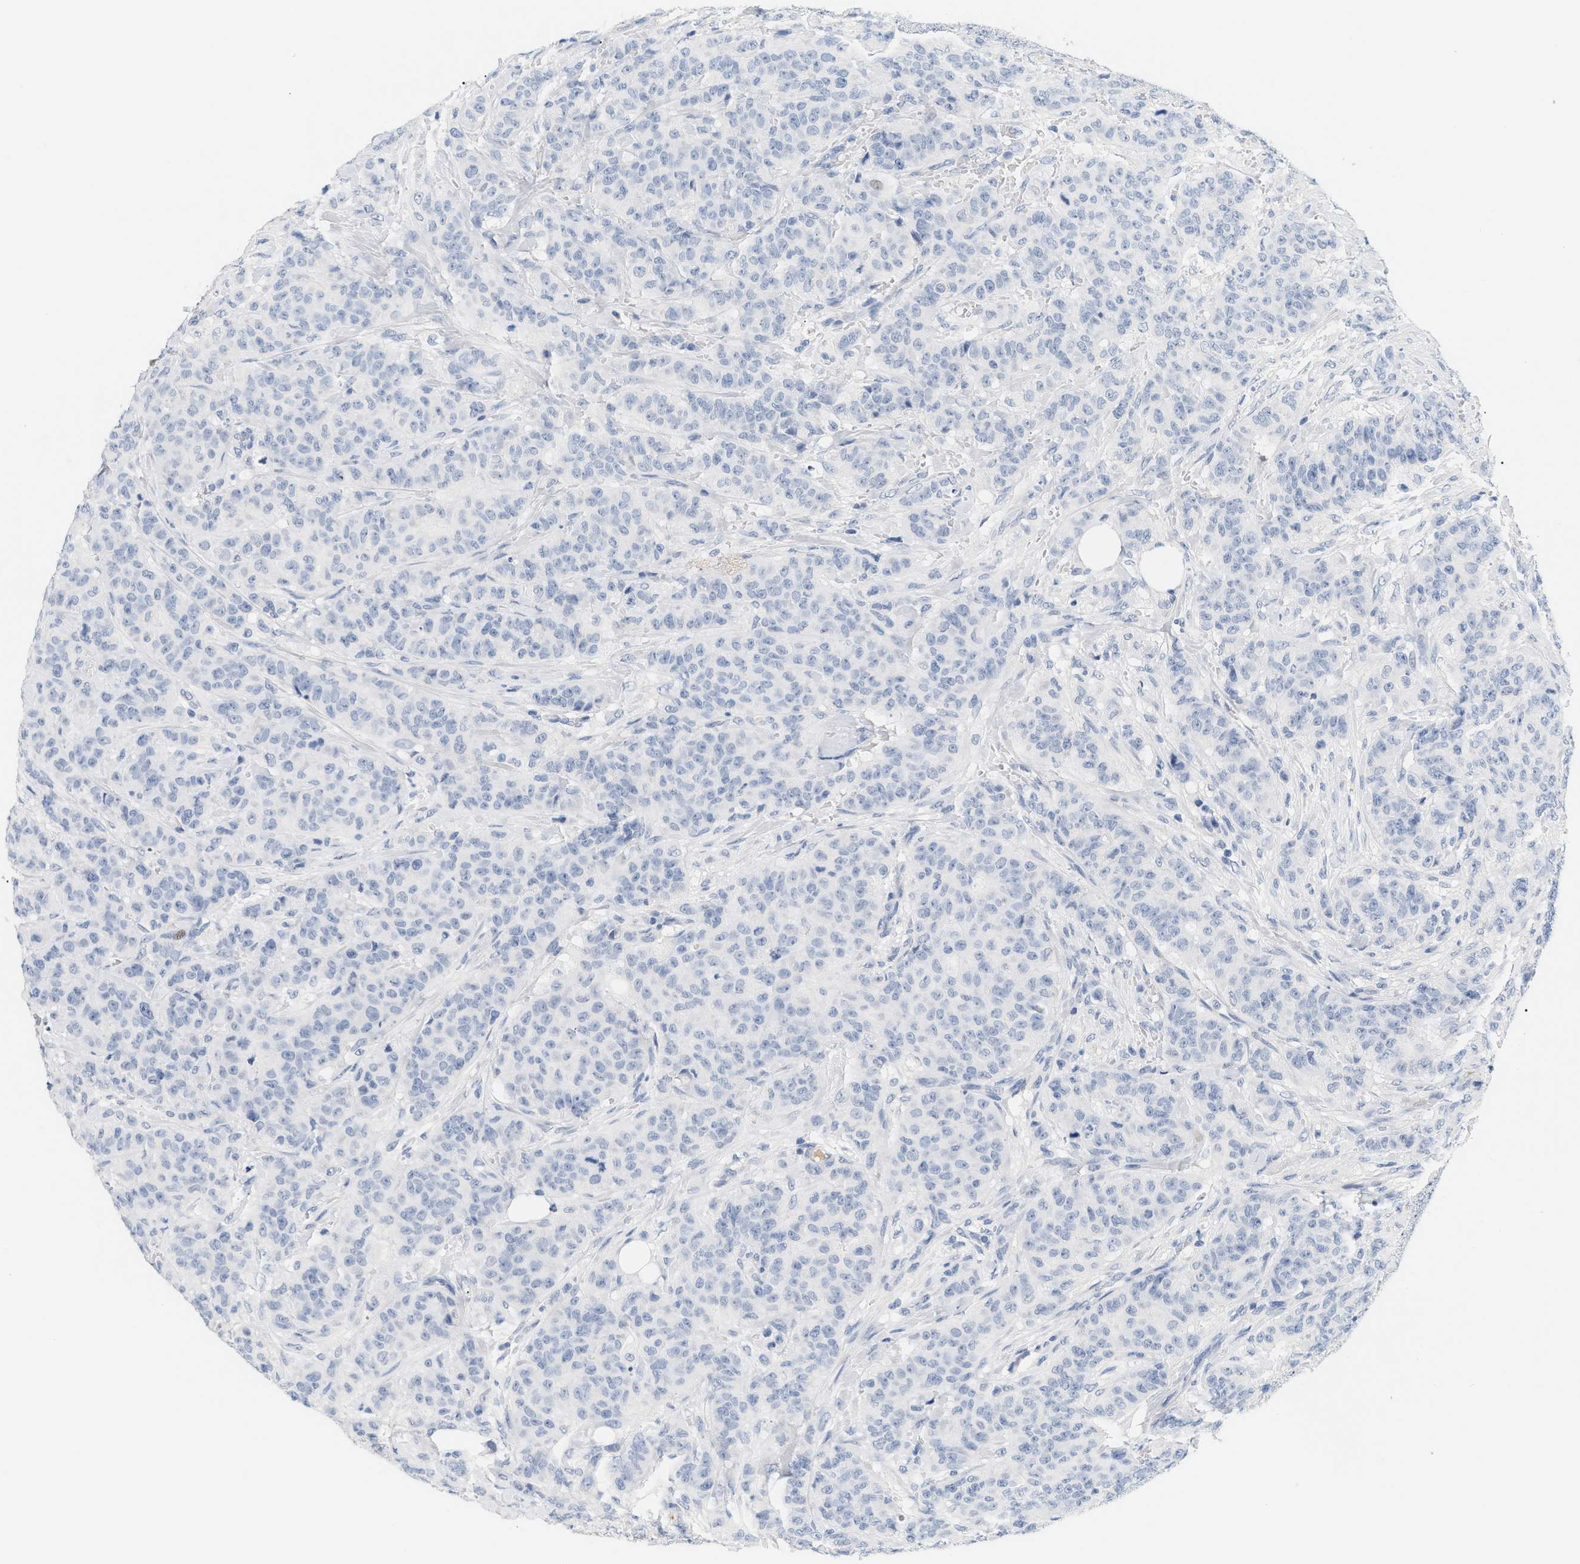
{"staining": {"intensity": "negative", "quantity": "none", "location": "none"}, "tissue": "breast cancer", "cell_type": "Tumor cells", "image_type": "cancer", "snomed": [{"axis": "morphology", "description": "Normal tissue, NOS"}, {"axis": "morphology", "description": "Duct carcinoma"}, {"axis": "topography", "description": "Breast"}], "caption": "Tumor cells show no significant protein staining in intraductal carcinoma (breast).", "gene": "CFH", "patient": {"sex": "female", "age": 40}}